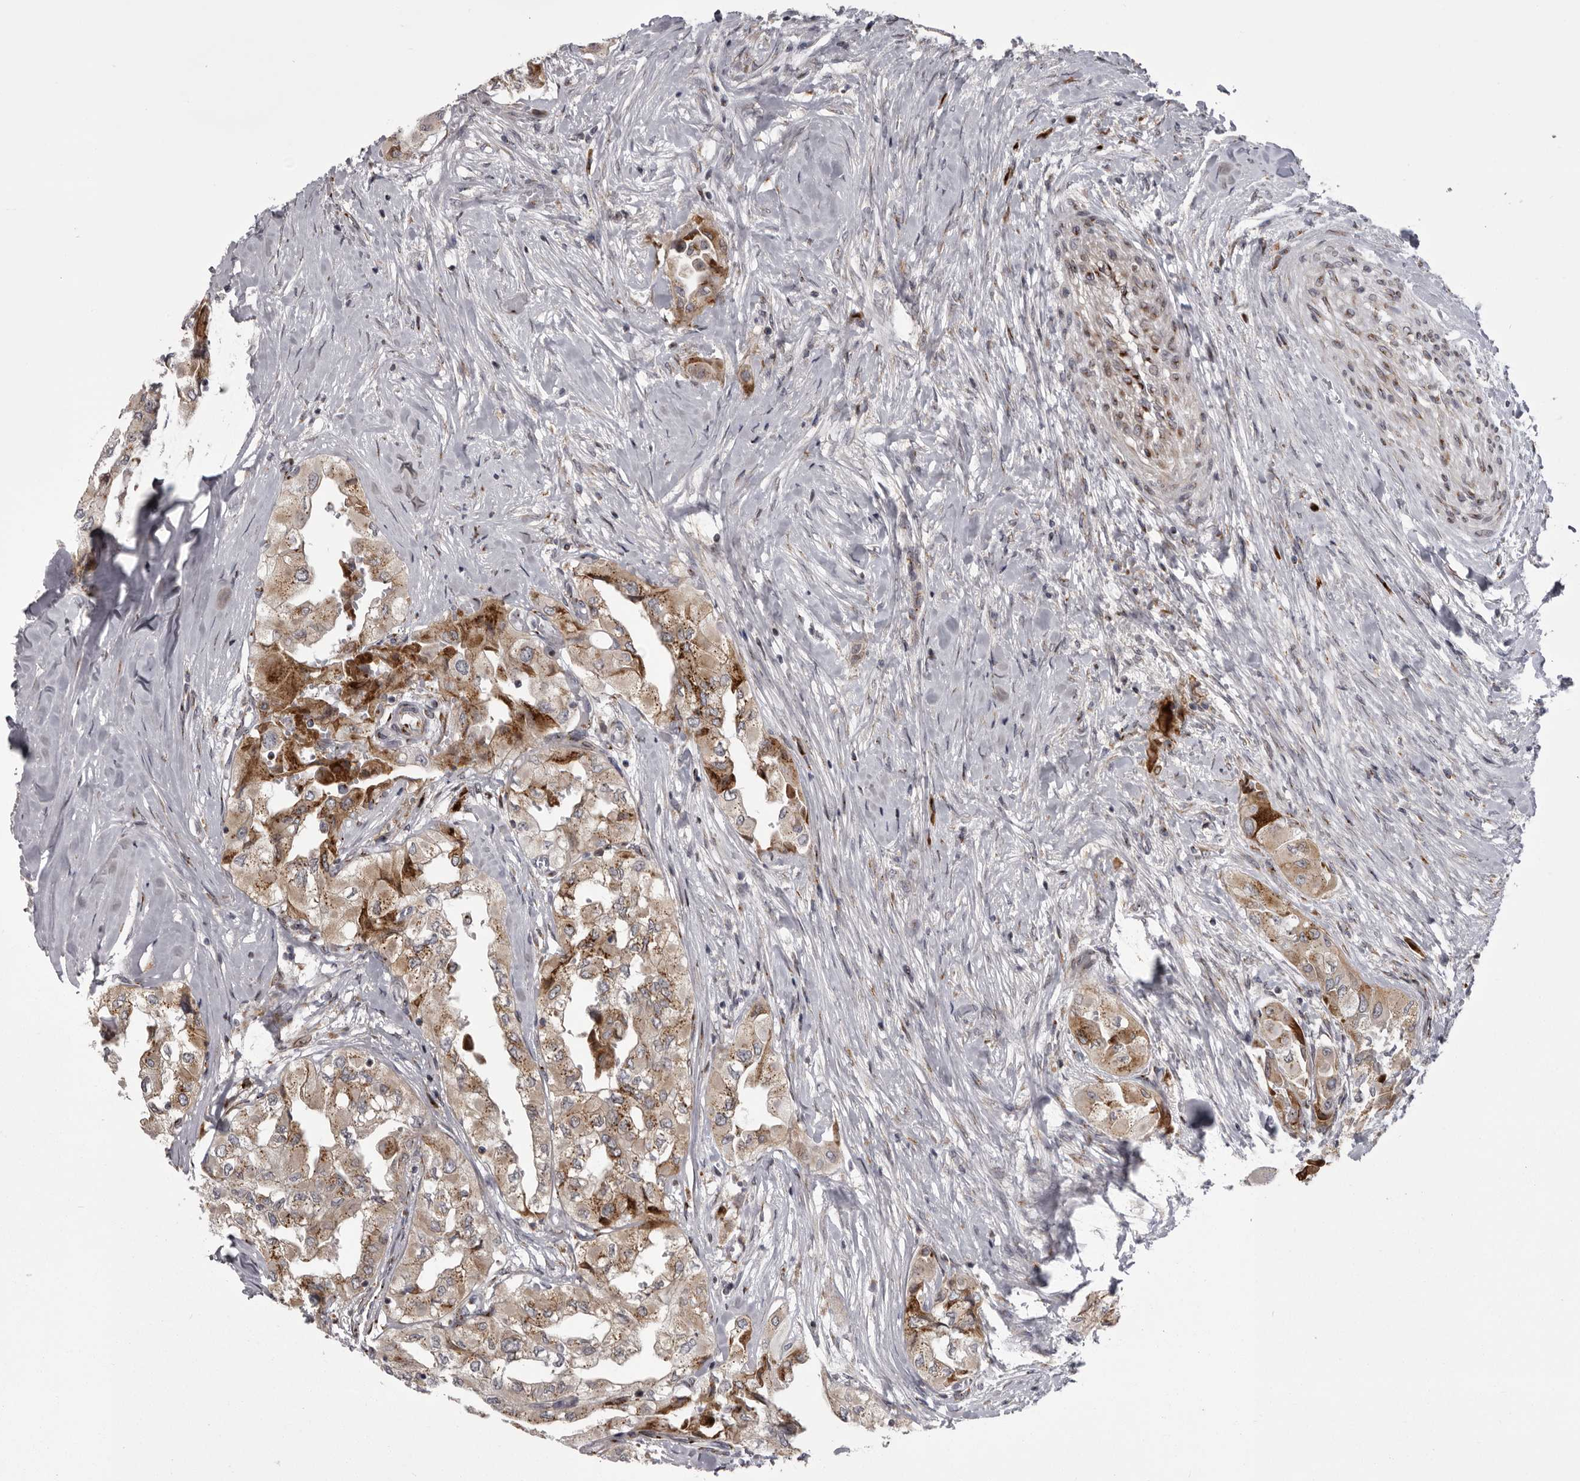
{"staining": {"intensity": "moderate", "quantity": "25%-75%", "location": "cytoplasmic/membranous"}, "tissue": "thyroid cancer", "cell_type": "Tumor cells", "image_type": "cancer", "snomed": [{"axis": "morphology", "description": "Papillary adenocarcinoma, NOS"}, {"axis": "topography", "description": "Thyroid gland"}], "caption": "Protein expression analysis of papillary adenocarcinoma (thyroid) displays moderate cytoplasmic/membranous expression in approximately 25%-75% of tumor cells. (brown staining indicates protein expression, while blue staining denotes nuclei).", "gene": "WDR47", "patient": {"sex": "female", "age": 59}}